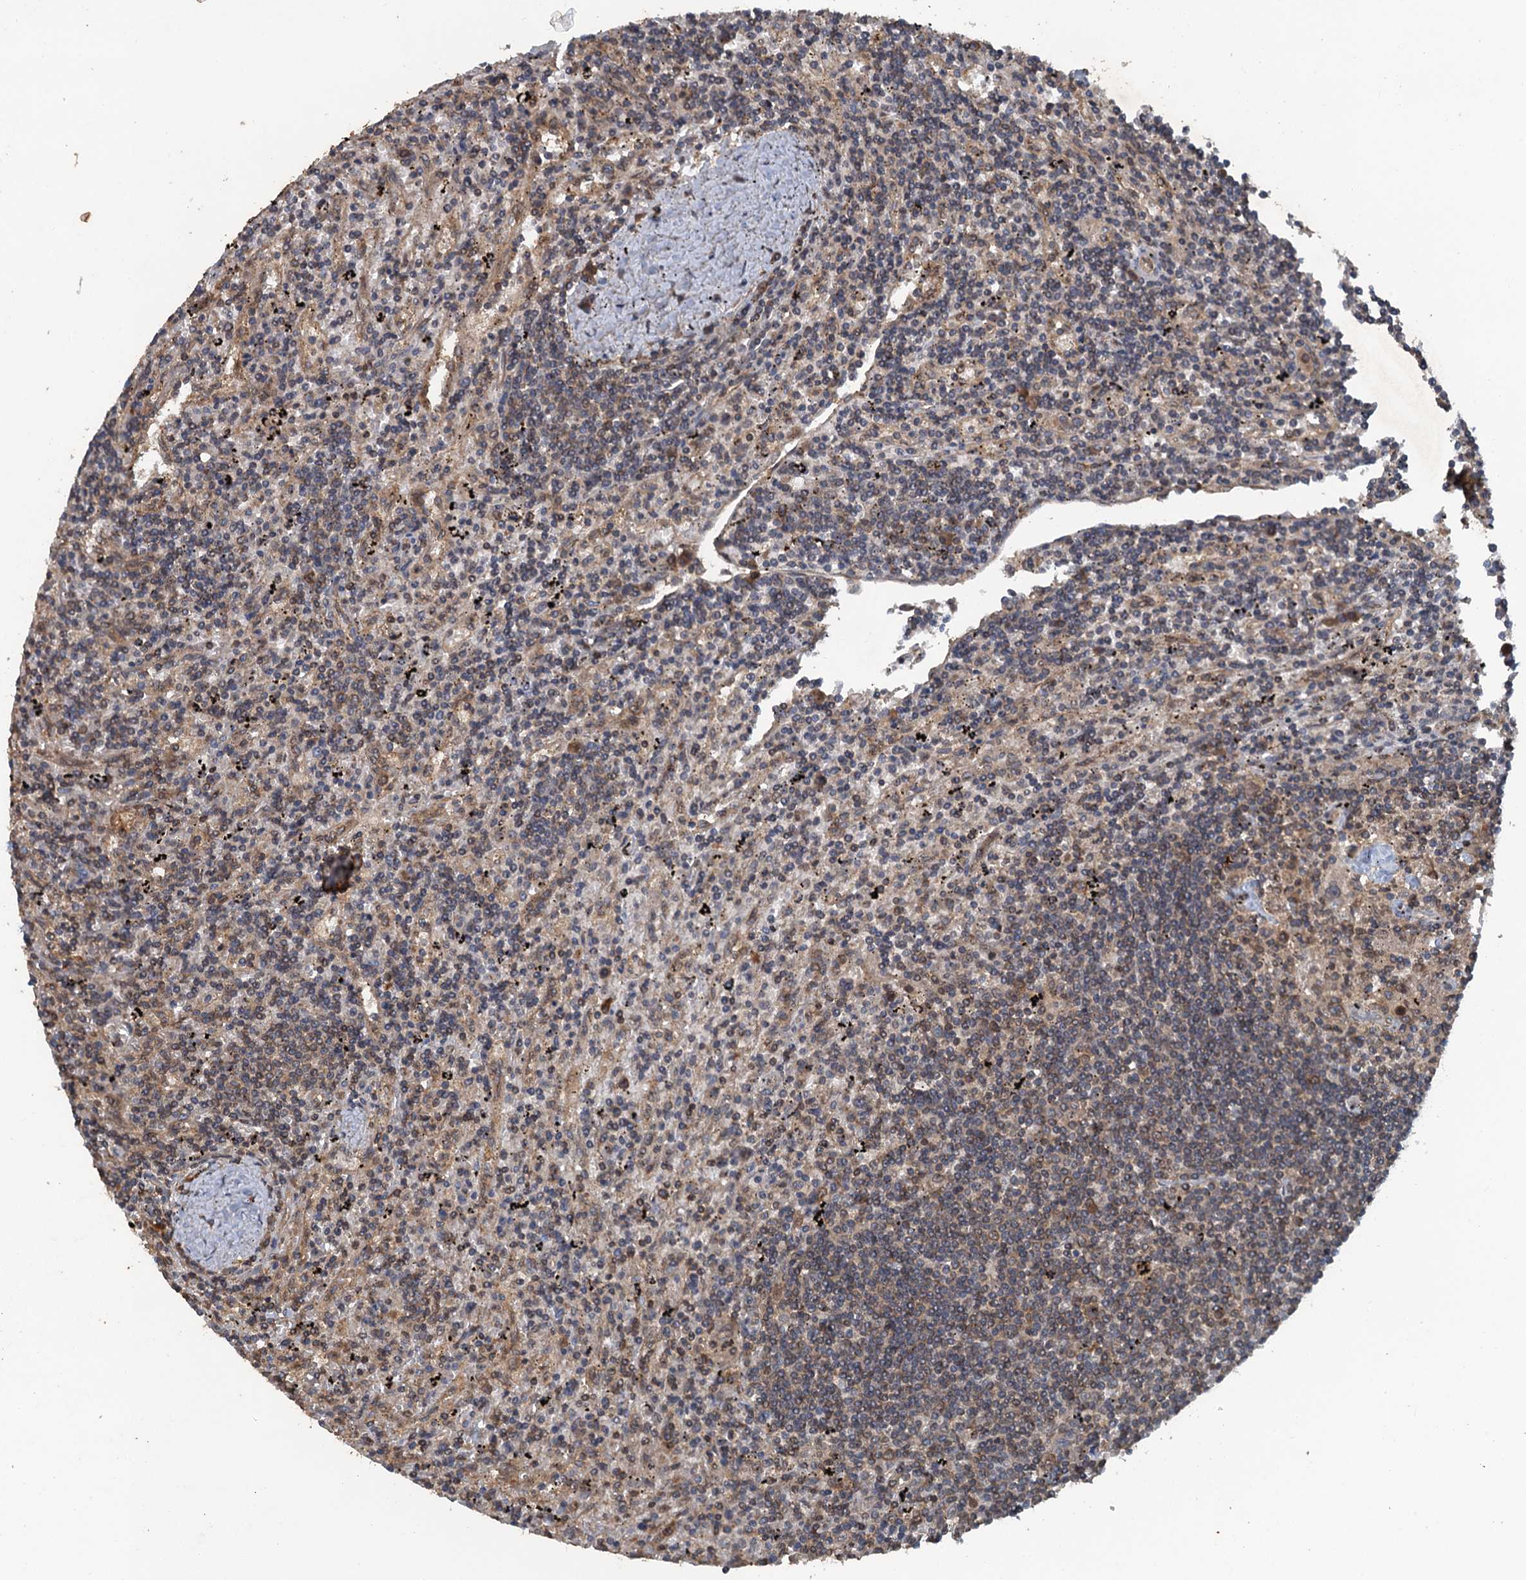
{"staining": {"intensity": "weak", "quantity": "<25%", "location": "cytoplasmic/membranous"}, "tissue": "lymphoma", "cell_type": "Tumor cells", "image_type": "cancer", "snomed": [{"axis": "morphology", "description": "Malignant lymphoma, non-Hodgkin's type, Low grade"}, {"axis": "topography", "description": "Spleen"}], "caption": "Lymphoma was stained to show a protein in brown. There is no significant staining in tumor cells.", "gene": "GLE1", "patient": {"sex": "male", "age": 76}}